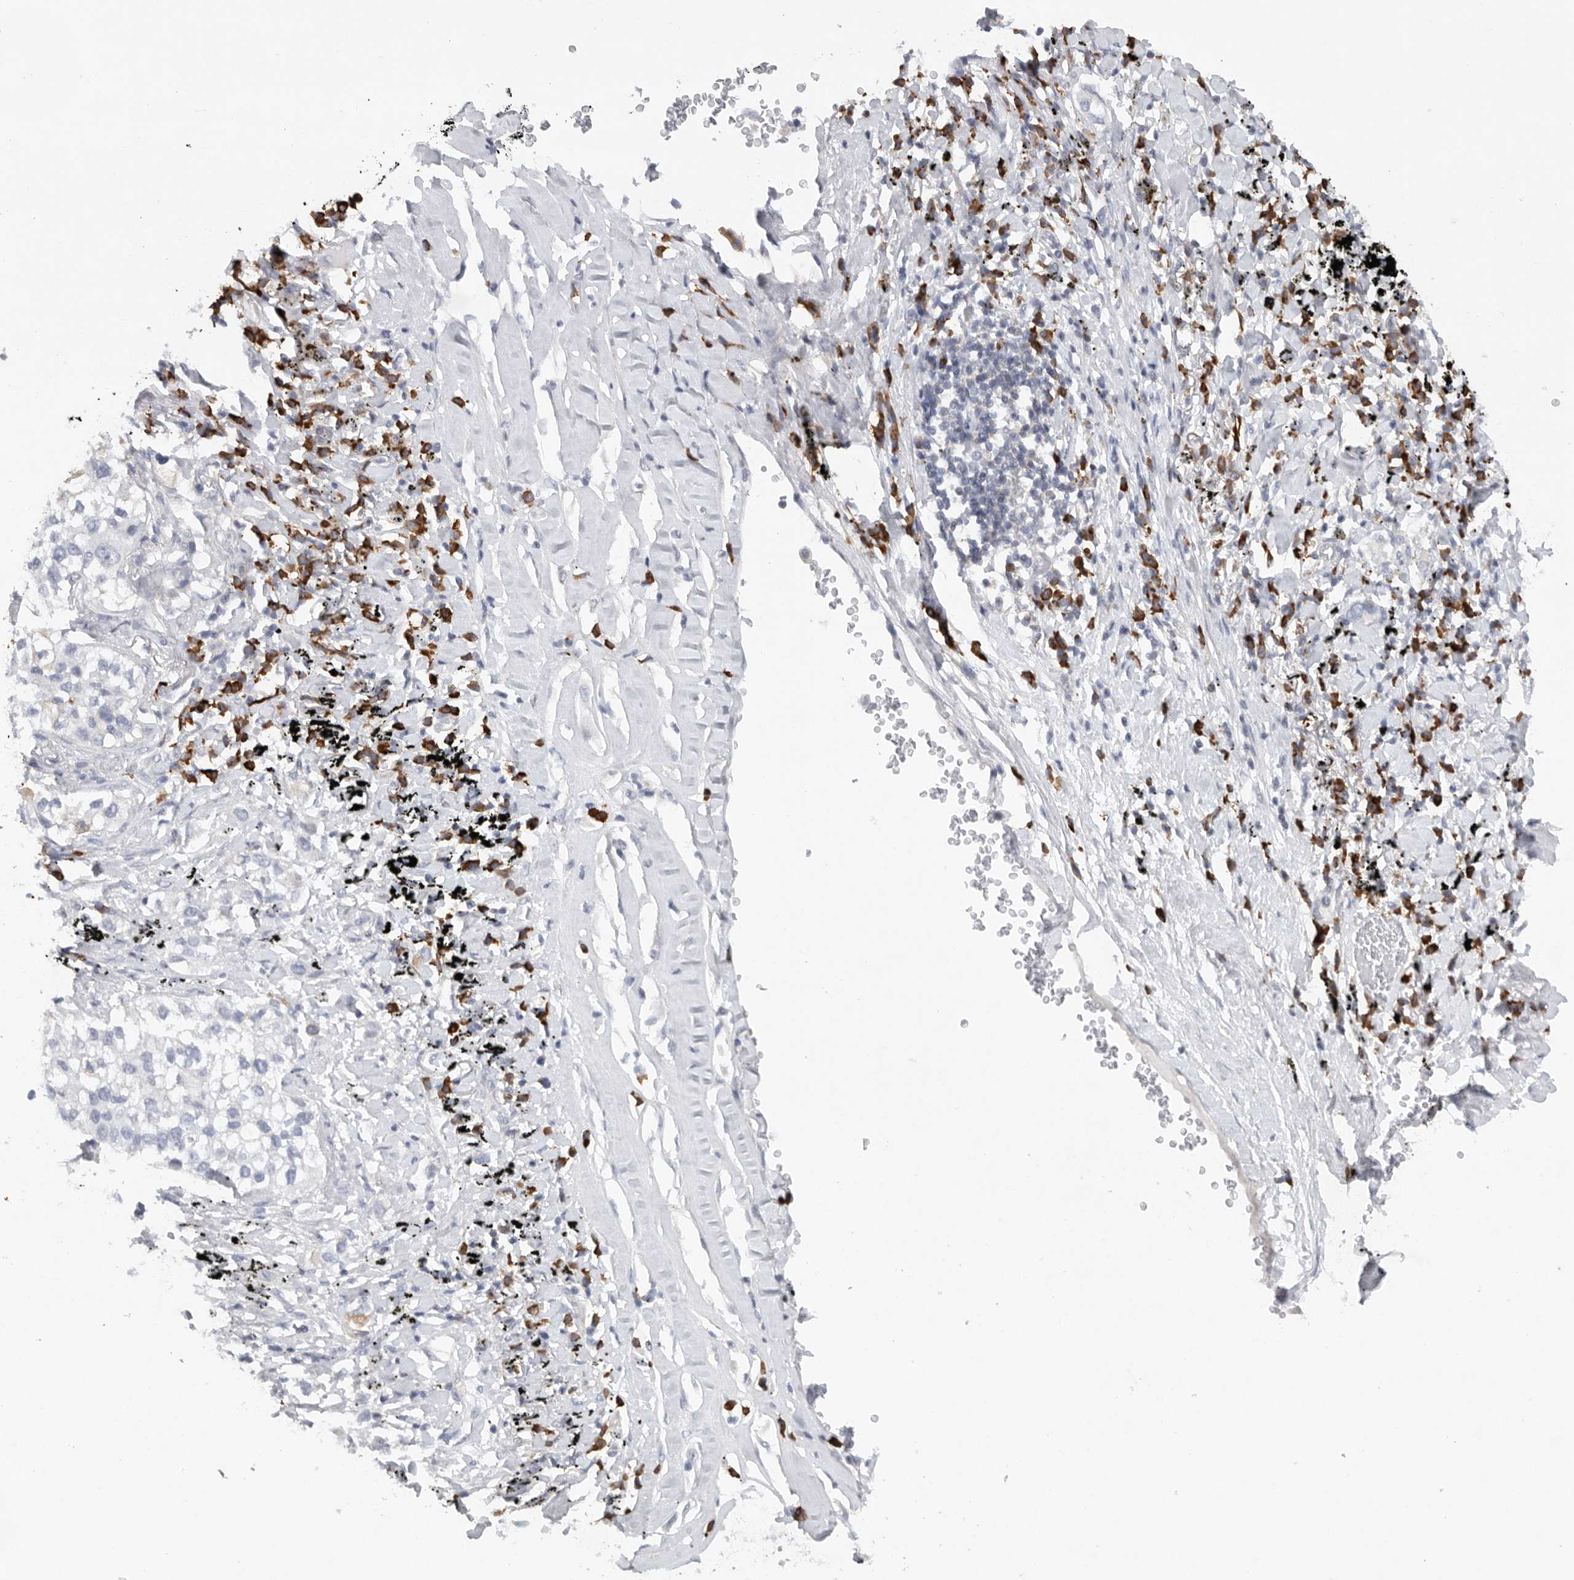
{"staining": {"intensity": "negative", "quantity": "none", "location": "none"}, "tissue": "lung cancer", "cell_type": "Tumor cells", "image_type": "cancer", "snomed": [{"axis": "morphology", "description": "Adenocarcinoma, NOS"}, {"axis": "topography", "description": "Lung"}], "caption": "IHC of lung cancer (adenocarcinoma) exhibits no expression in tumor cells.", "gene": "TMEM69", "patient": {"sex": "male", "age": 63}}